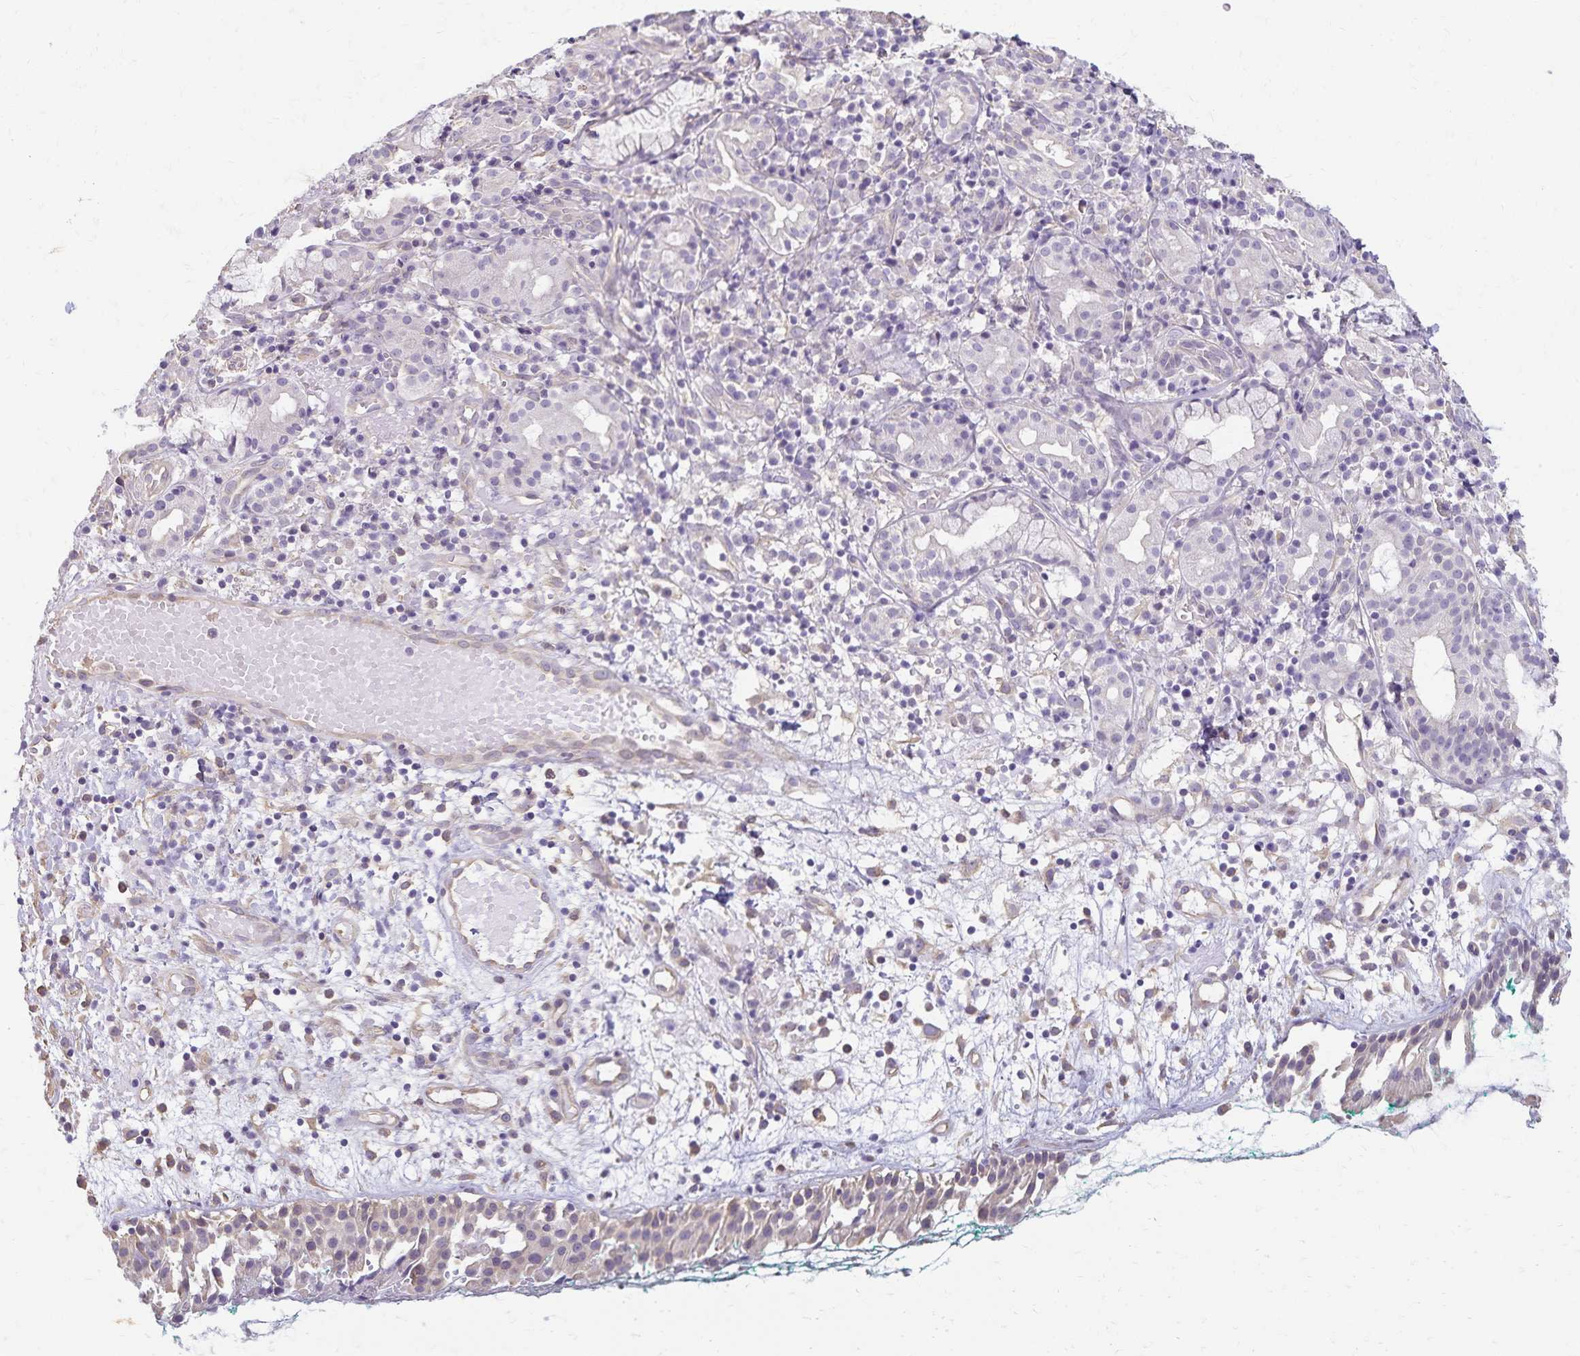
{"staining": {"intensity": "weak", "quantity": "<25%", "location": "cytoplasmic/membranous"}, "tissue": "nasopharynx", "cell_type": "Respiratory epithelial cells", "image_type": "normal", "snomed": [{"axis": "morphology", "description": "Normal tissue, NOS"}, {"axis": "morphology", "description": "Basal cell carcinoma"}, {"axis": "topography", "description": "Cartilage tissue"}, {"axis": "topography", "description": "Nasopharynx"}, {"axis": "topography", "description": "Oral tissue"}], "caption": "Nasopharynx stained for a protein using immunohistochemistry (IHC) shows no staining respiratory epithelial cells.", "gene": "KISS1", "patient": {"sex": "female", "age": 77}}